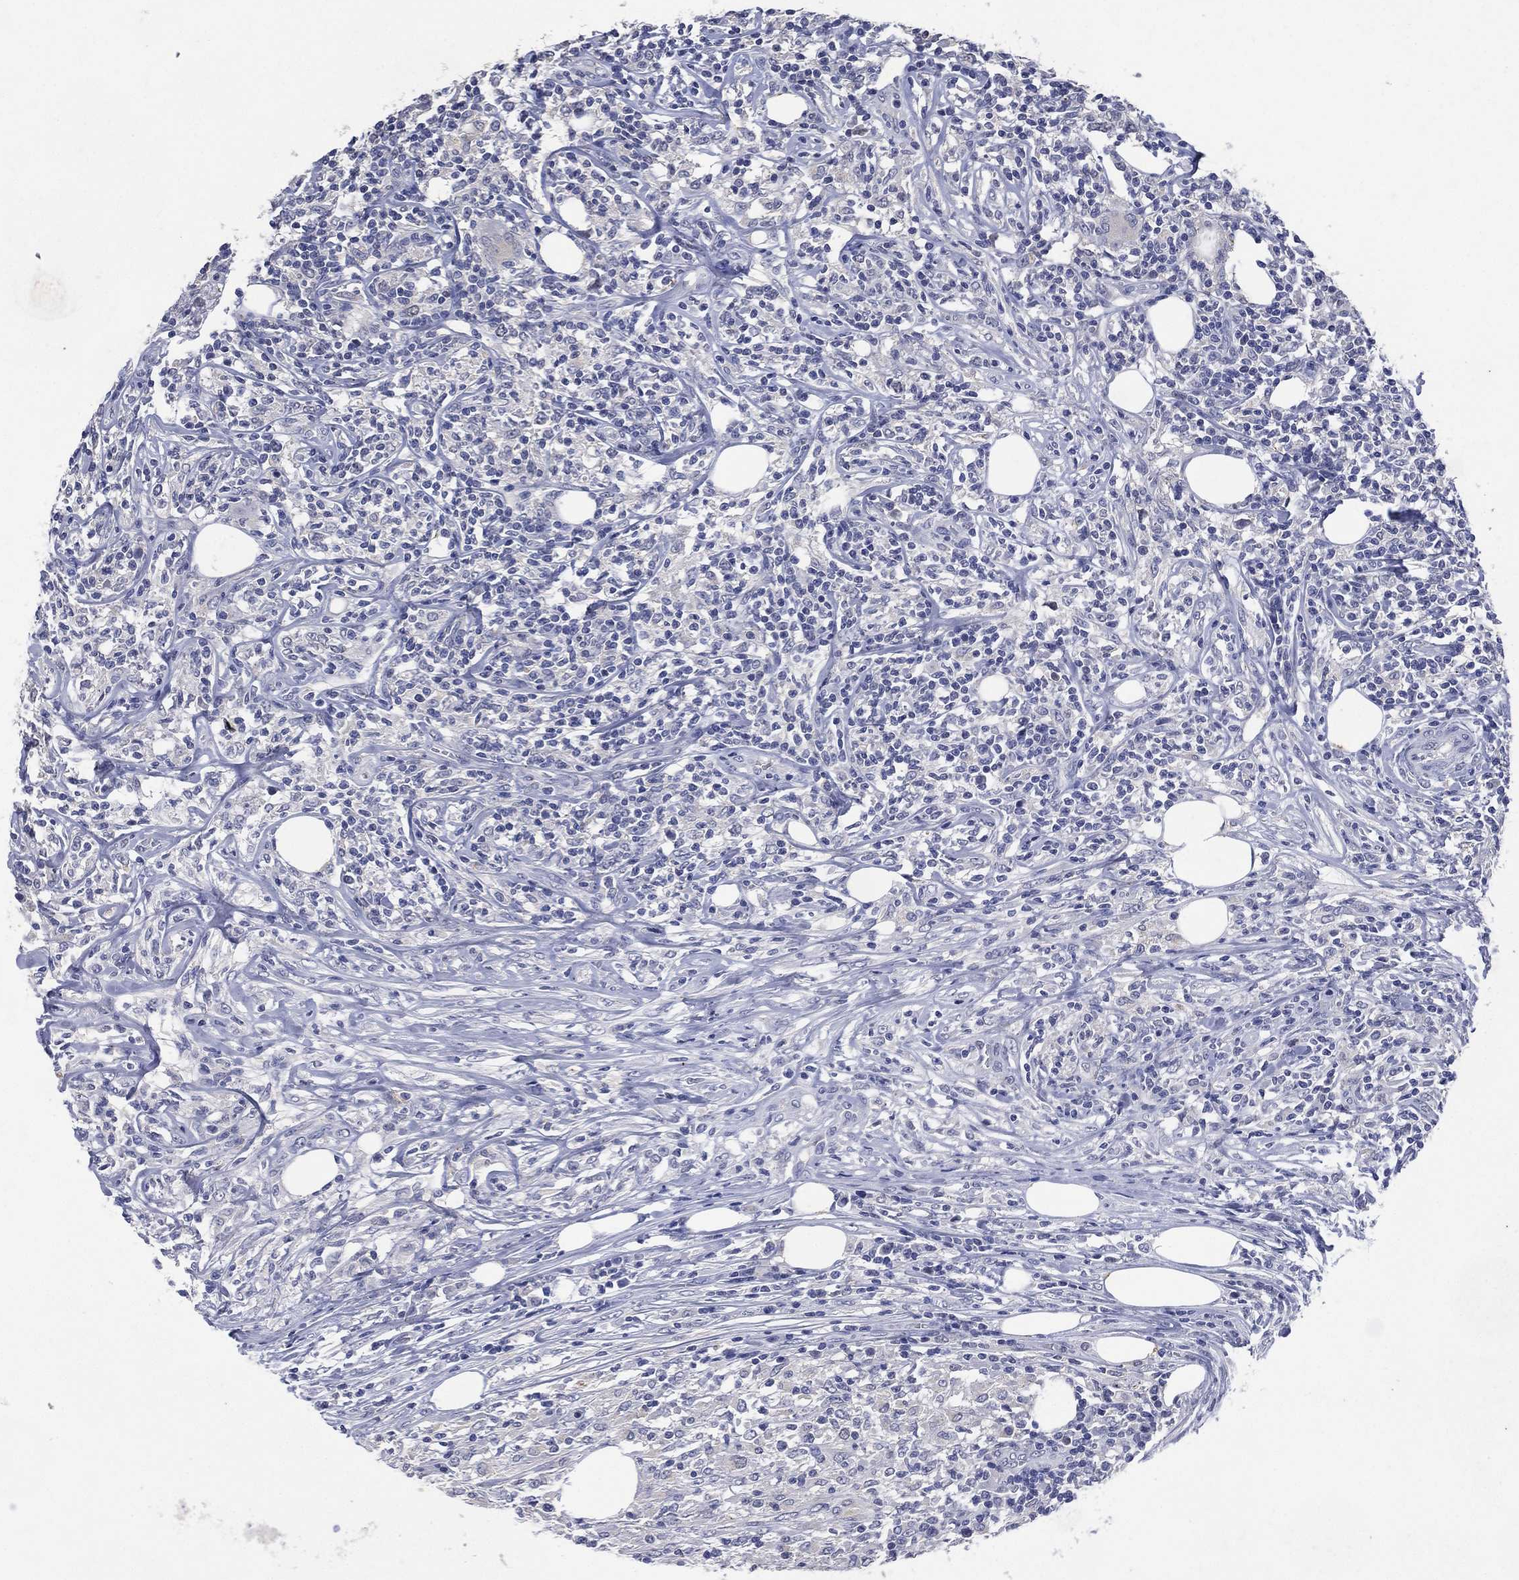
{"staining": {"intensity": "negative", "quantity": "none", "location": "none"}, "tissue": "lymphoma", "cell_type": "Tumor cells", "image_type": "cancer", "snomed": [{"axis": "morphology", "description": "Malignant lymphoma, non-Hodgkin's type, High grade"}, {"axis": "topography", "description": "Lymph node"}], "caption": "Immunohistochemistry (IHC) of human malignant lymphoma, non-Hodgkin's type (high-grade) reveals no staining in tumor cells.", "gene": "FSCN2", "patient": {"sex": "female", "age": 84}}